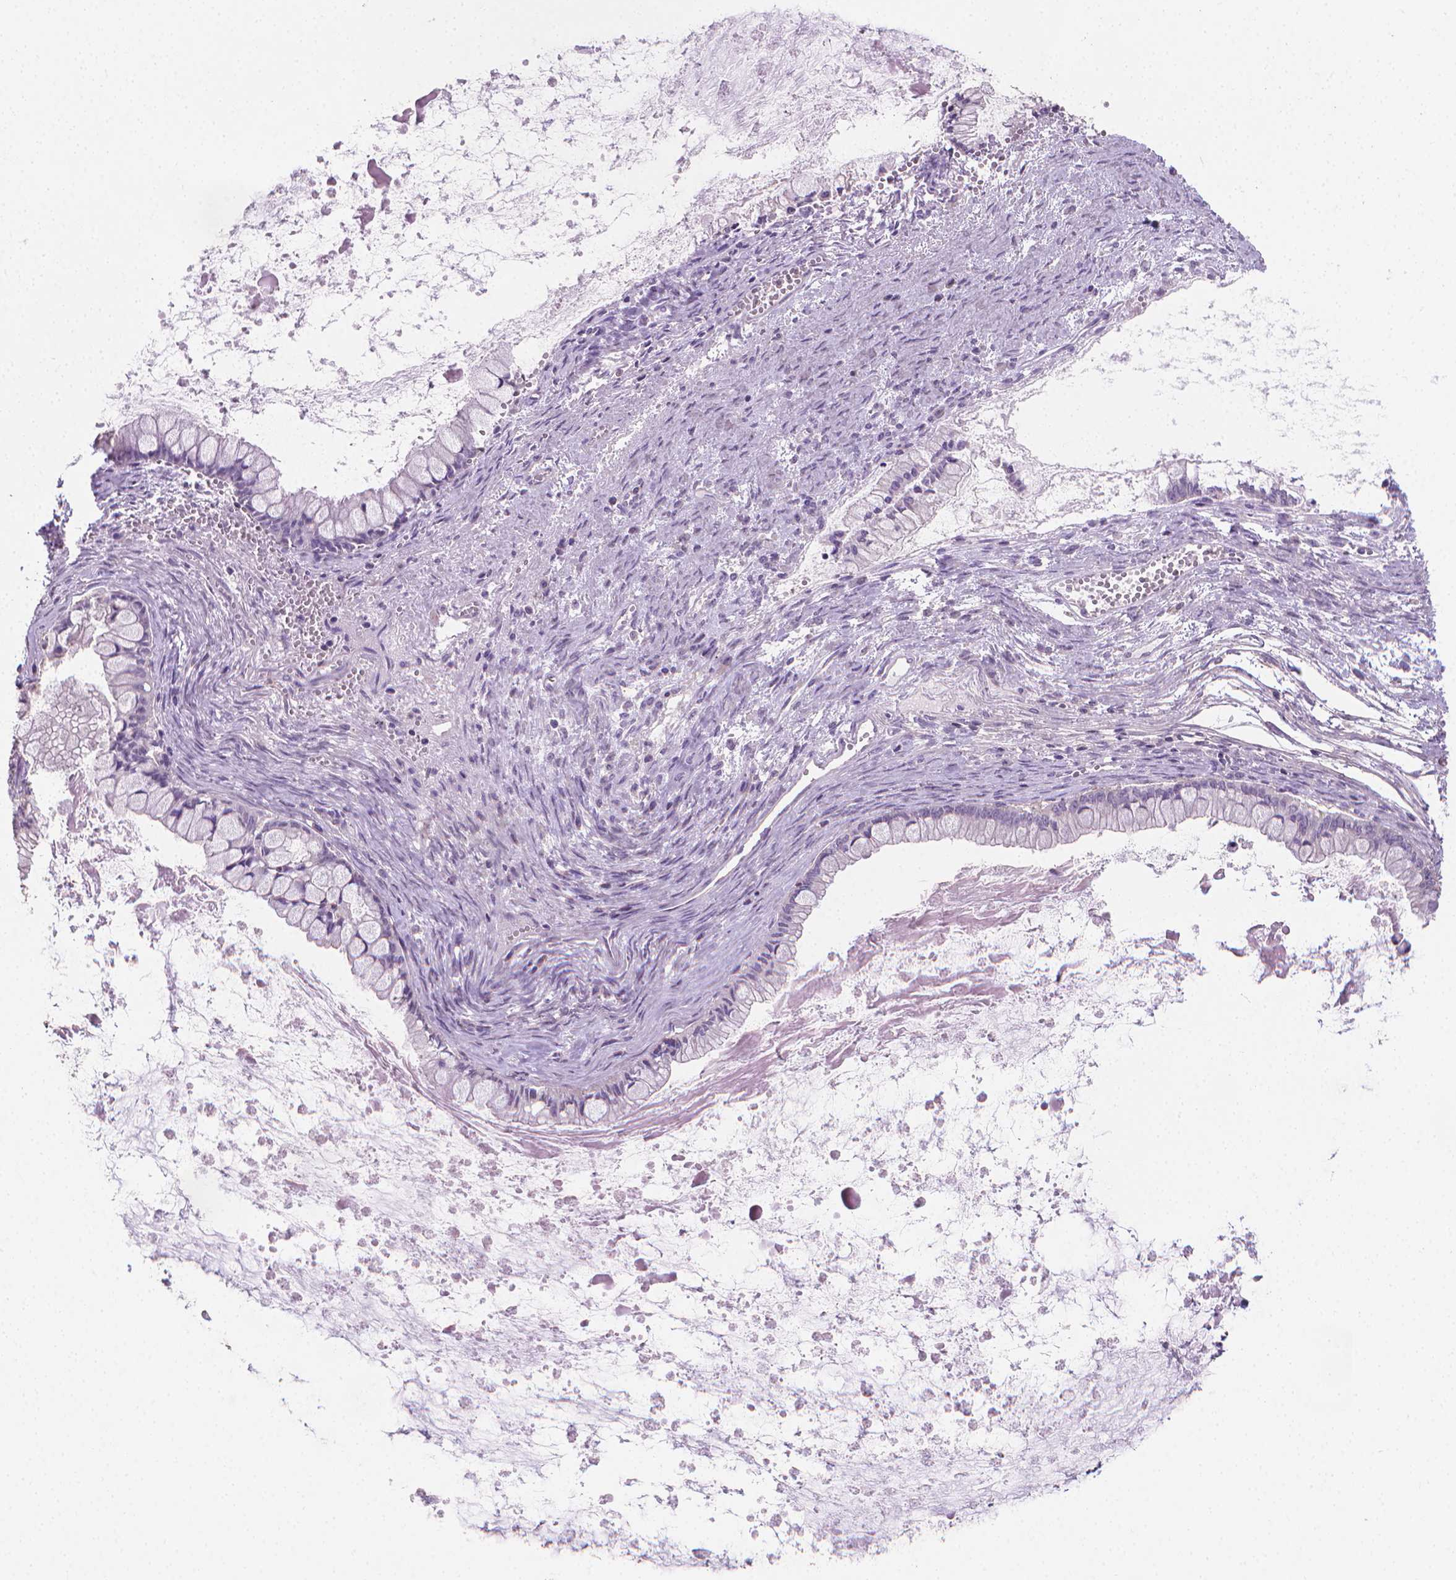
{"staining": {"intensity": "negative", "quantity": "none", "location": "none"}, "tissue": "ovarian cancer", "cell_type": "Tumor cells", "image_type": "cancer", "snomed": [{"axis": "morphology", "description": "Cystadenocarcinoma, mucinous, NOS"}, {"axis": "topography", "description": "Ovary"}], "caption": "Human ovarian mucinous cystadenocarcinoma stained for a protein using immunohistochemistry displays no expression in tumor cells.", "gene": "CATIP", "patient": {"sex": "female", "age": 67}}